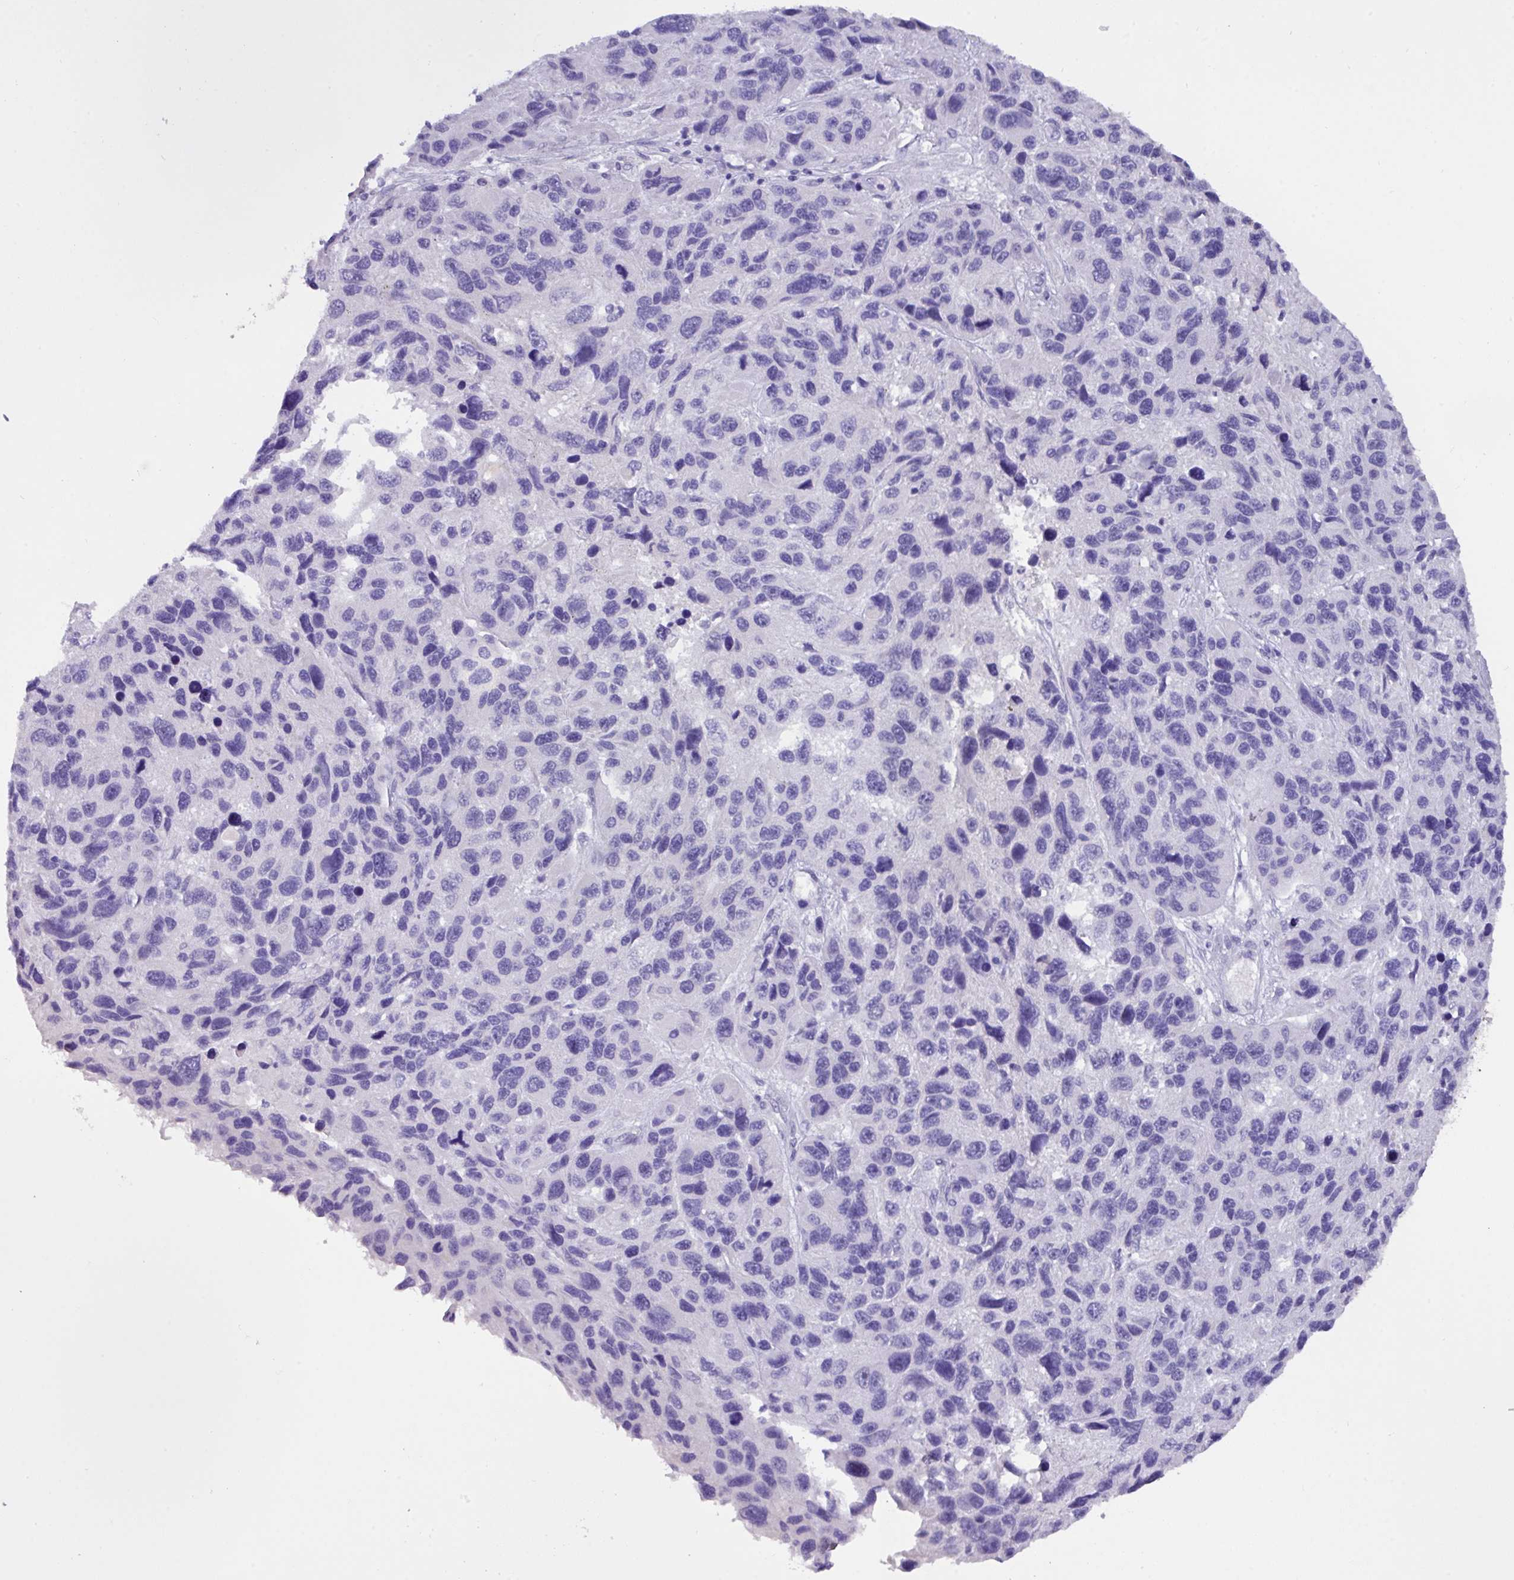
{"staining": {"intensity": "negative", "quantity": "none", "location": "none"}, "tissue": "melanoma", "cell_type": "Tumor cells", "image_type": "cancer", "snomed": [{"axis": "morphology", "description": "Malignant melanoma, NOS"}, {"axis": "topography", "description": "Skin"}], "caption": "Immunohistochemistry (IHC) of human melanoma reveals no positivity in tumor cells.", "gene": "EPCAM", "patient": {"sex": "male", "age": 53}}